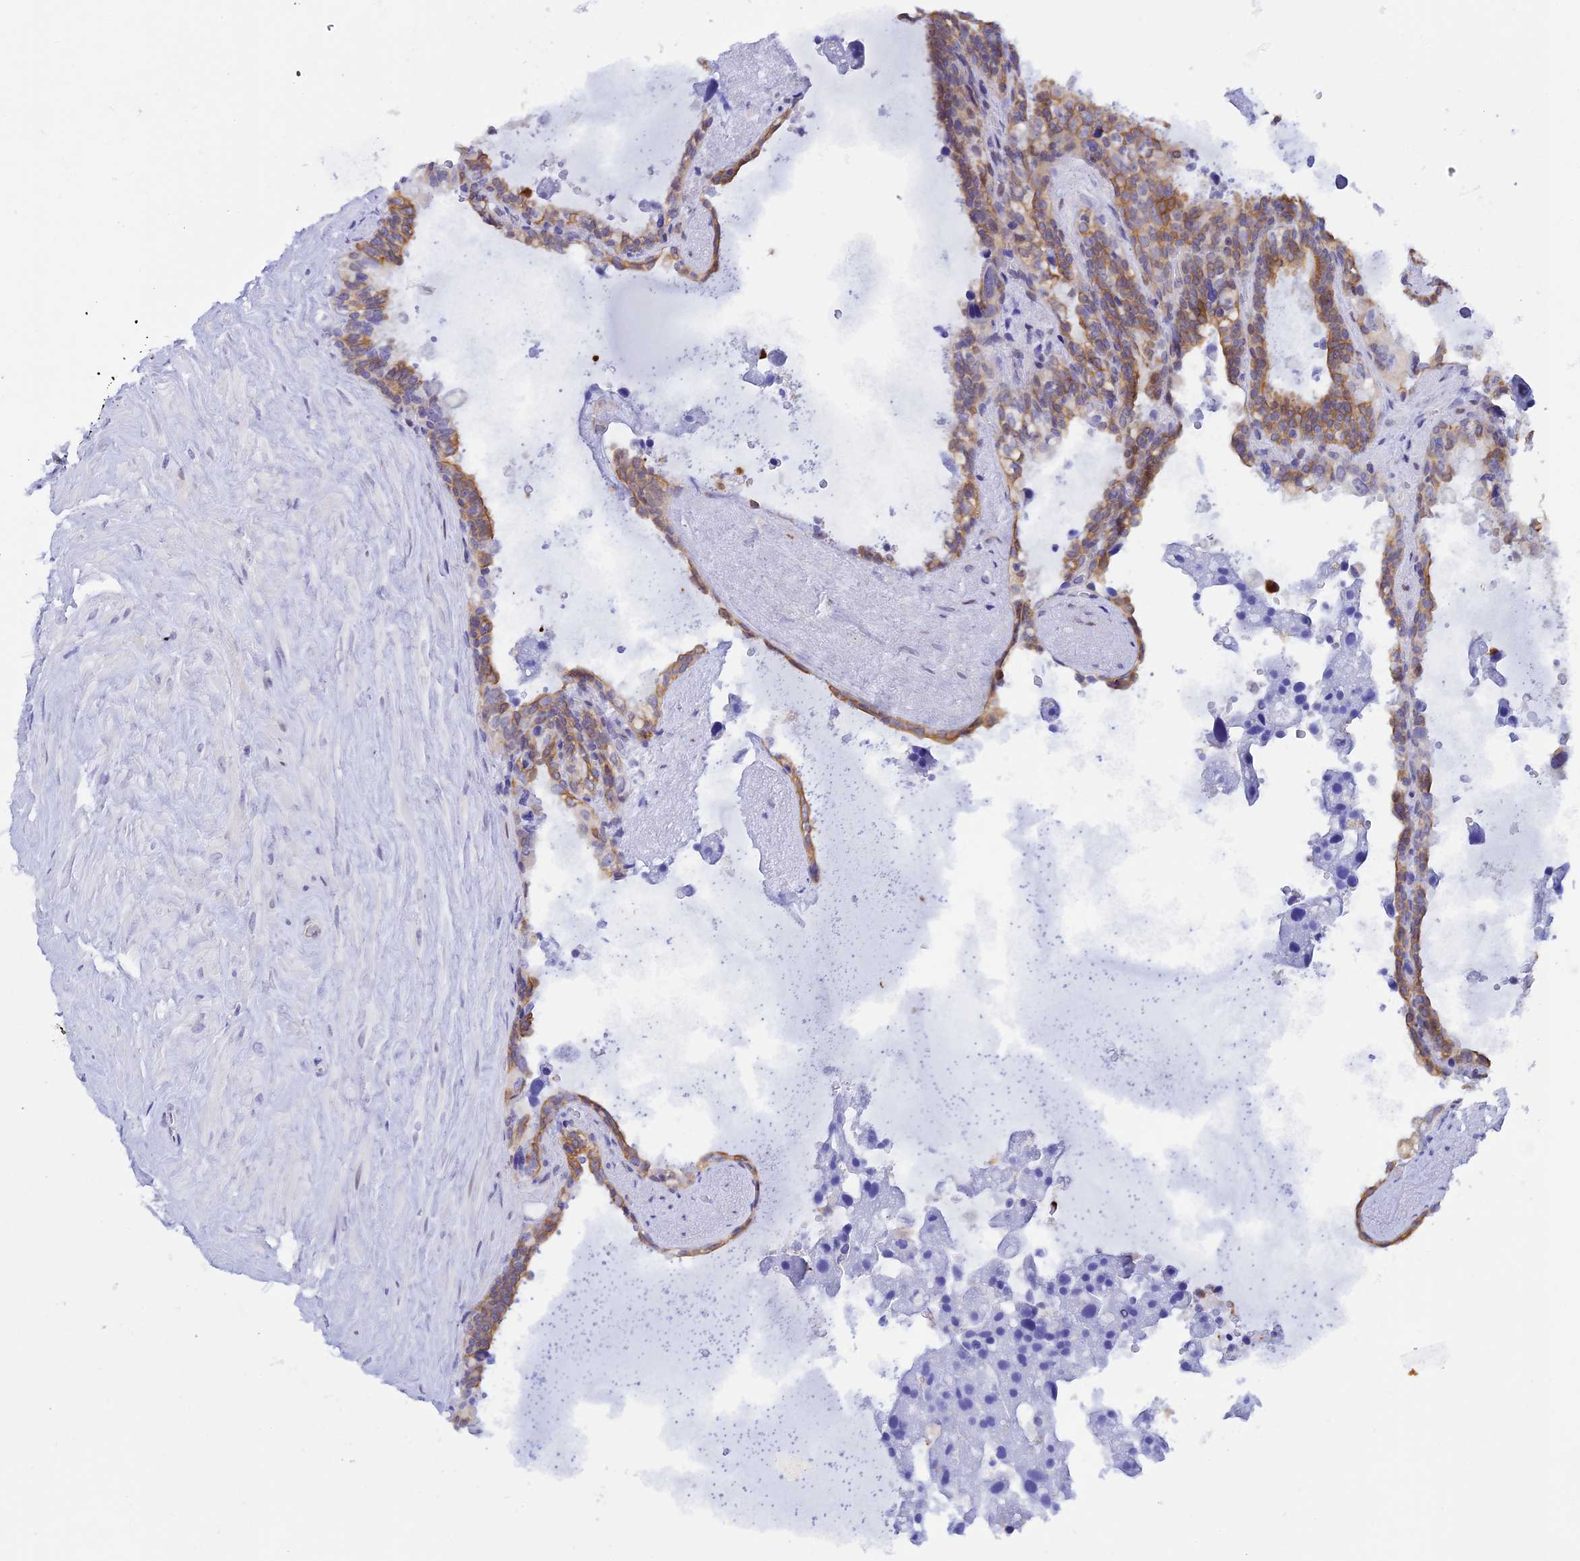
{"staining": {"intensity": "moderate", "quantity": "25%-75%", "location": "cytoplasmic/membranous"}, "tissue": "seminal vesicle", "cell_type": "Glandular cells", "image_type": "normal", "snomed": [{"axis": "morphology", "description": "Normal tissue, NOS"}, {"axis": "topography", "description": "Seminal veicle"}], "caption": "High-power microscopy captured an IHC histopathology image of benign seminal vesicle, revealing moderate cytoplasmic/membranous expression in about 25%-75% of glandular cells.", "gene": "RASGEF1B", "patient": {"sex": "male", "age": 68}}